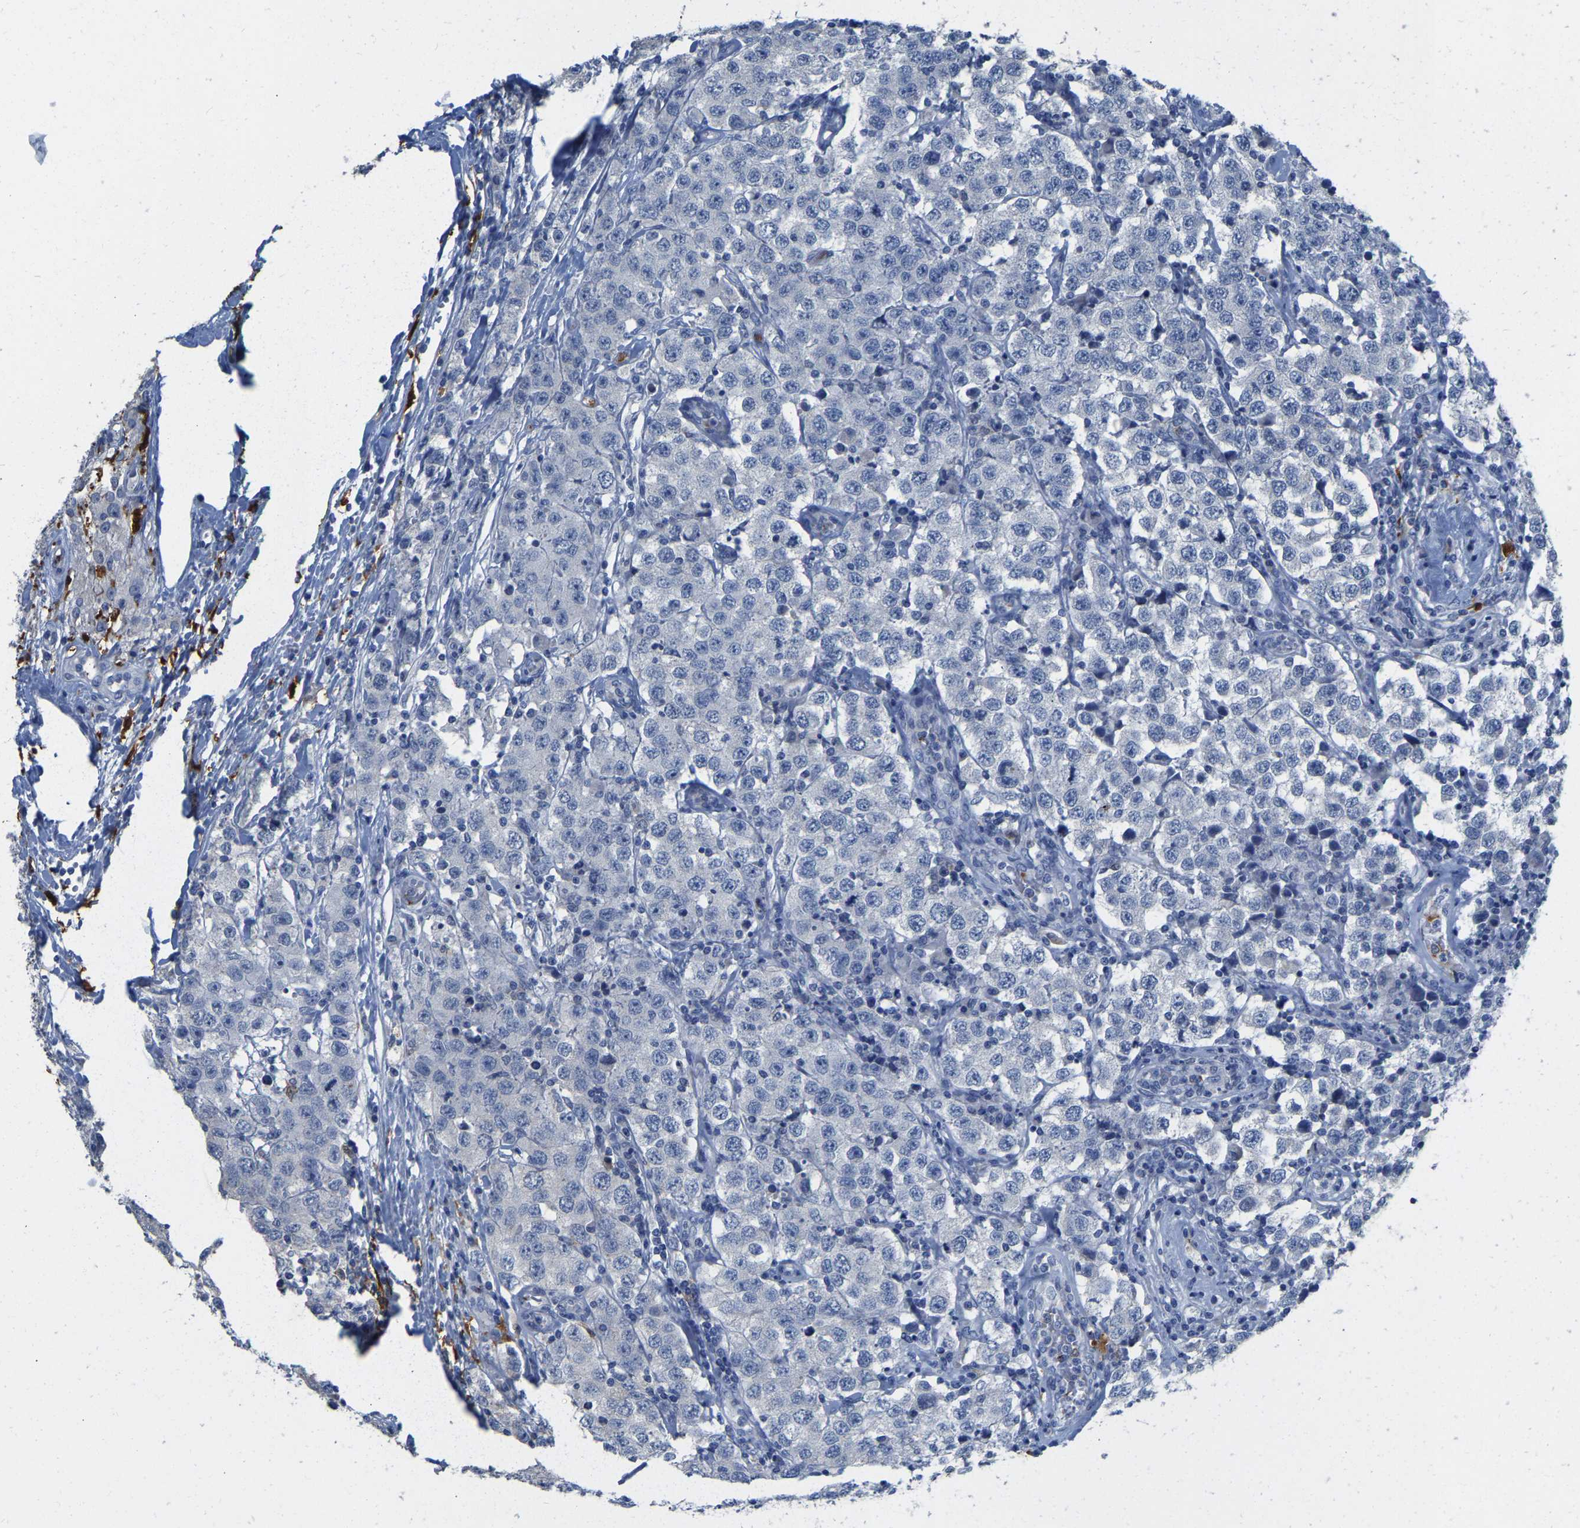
{"staining": {"intensity": "negative", "quantity": "none", "location": "none"}, "tissue": "testis cancer", "cell_type": "Tumor cells", "image_type": "cancer", "snomed": [{"axis": "morphology", "description": "Seminoma, NOS"}, {"axis": "topography", "description": "Testis"}], "caption": "This is a photomicrograph of immunohistochemistry (IHC) staining of seminoma (testis), which shows no positivity in tumor cells.", "gene": "ULBP2", "patient": {"sex": "male", "age": 52}}